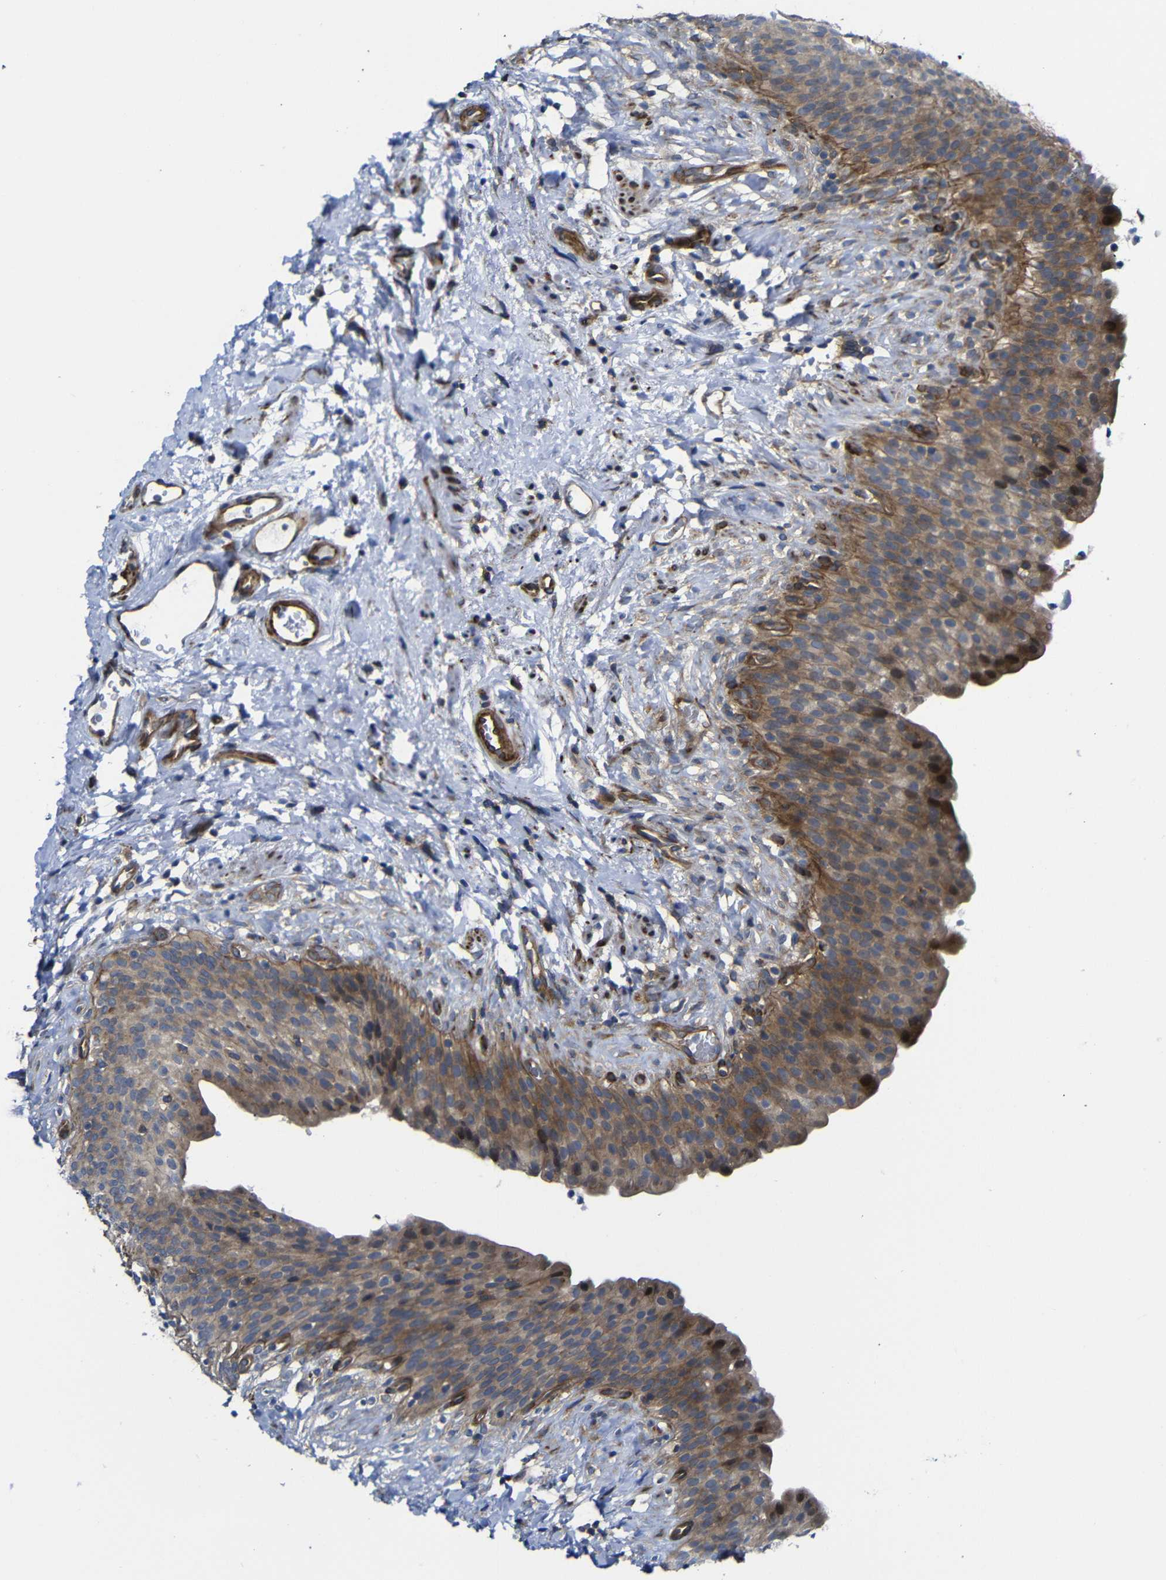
{"staining": {"intensity": "moderate", "quantity": ">75%", "location": "cytoplasmic/membranous,nuclear"}, "tissue": "urinary bladder", "cell_type": "Urothelial cells", "image_type": "normal", "snomed": [{"axis": "morphology", "description": "Normal tissue, NOS"}, {"axis": "topography", "description": "Urinary bladder"}], "caption": "A medium amount of moderate cytoplasmic/membranous,nuclear staining is present in approximately >75% of urothelial cells in benign urinary bladder.", "gene": "PARP14", "patient": {"sex": "female", "age": 79}}